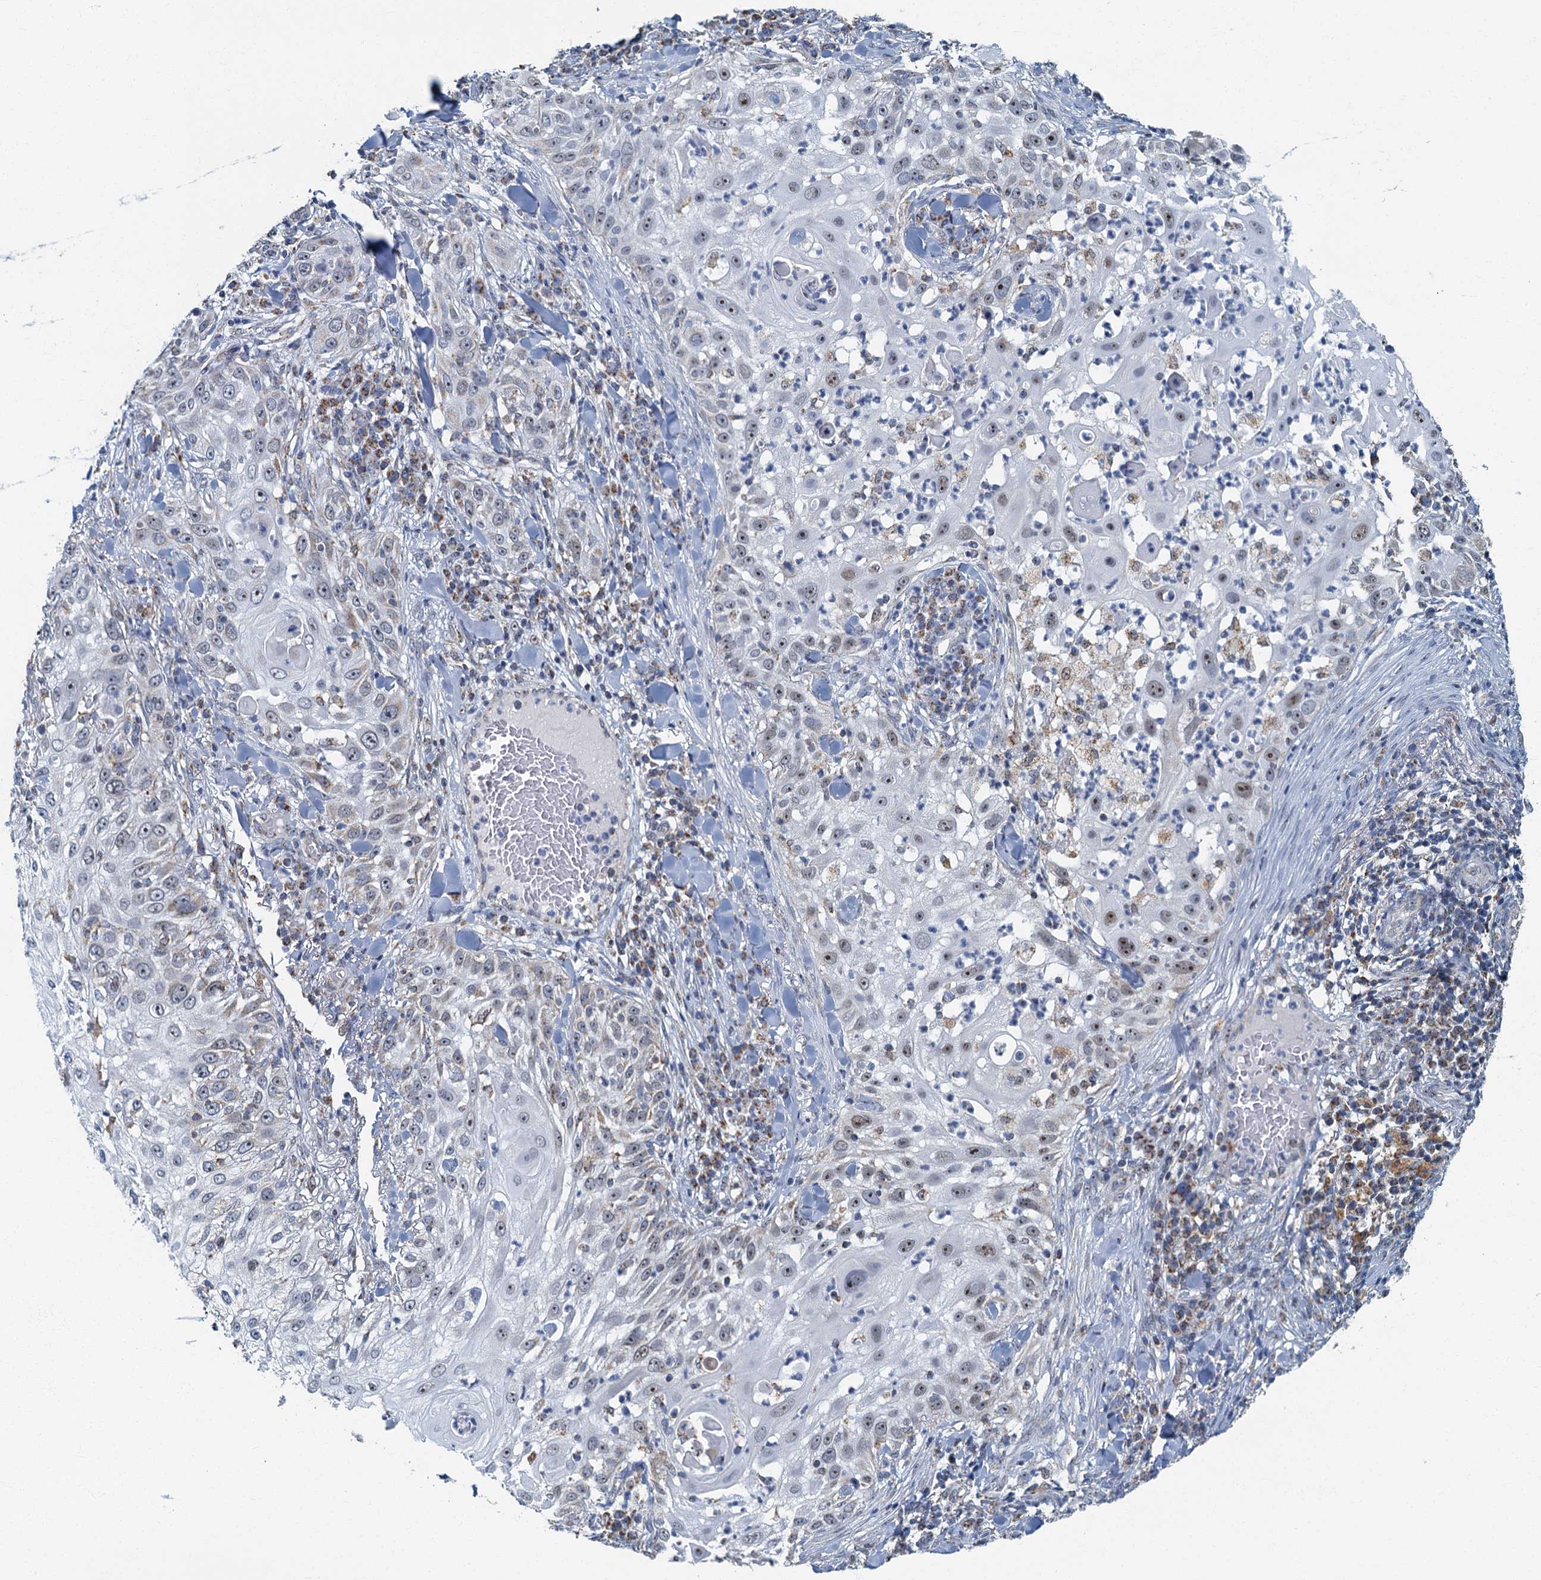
{"staining": {"intensity": "weak", "quantity": "<25%", "location": "cytoplasmic/membranous"}, "tissue": "skin cancer", "cell_type": "Tumor cells", "image_type": "cancer", "snomed": [{"axis": "morphology", "description": "Squamous cell carcinoma, NOS"}, {"axis": "topography", "description": "Skin"}], "caption": "The immunohistochemistry (IHC) micrograph has no significant expression in tumor cells of squamous cell carcinoma (skin) tissue.", "gene": "RAD9B", "patient": {"sex": "female", "age": 44}}